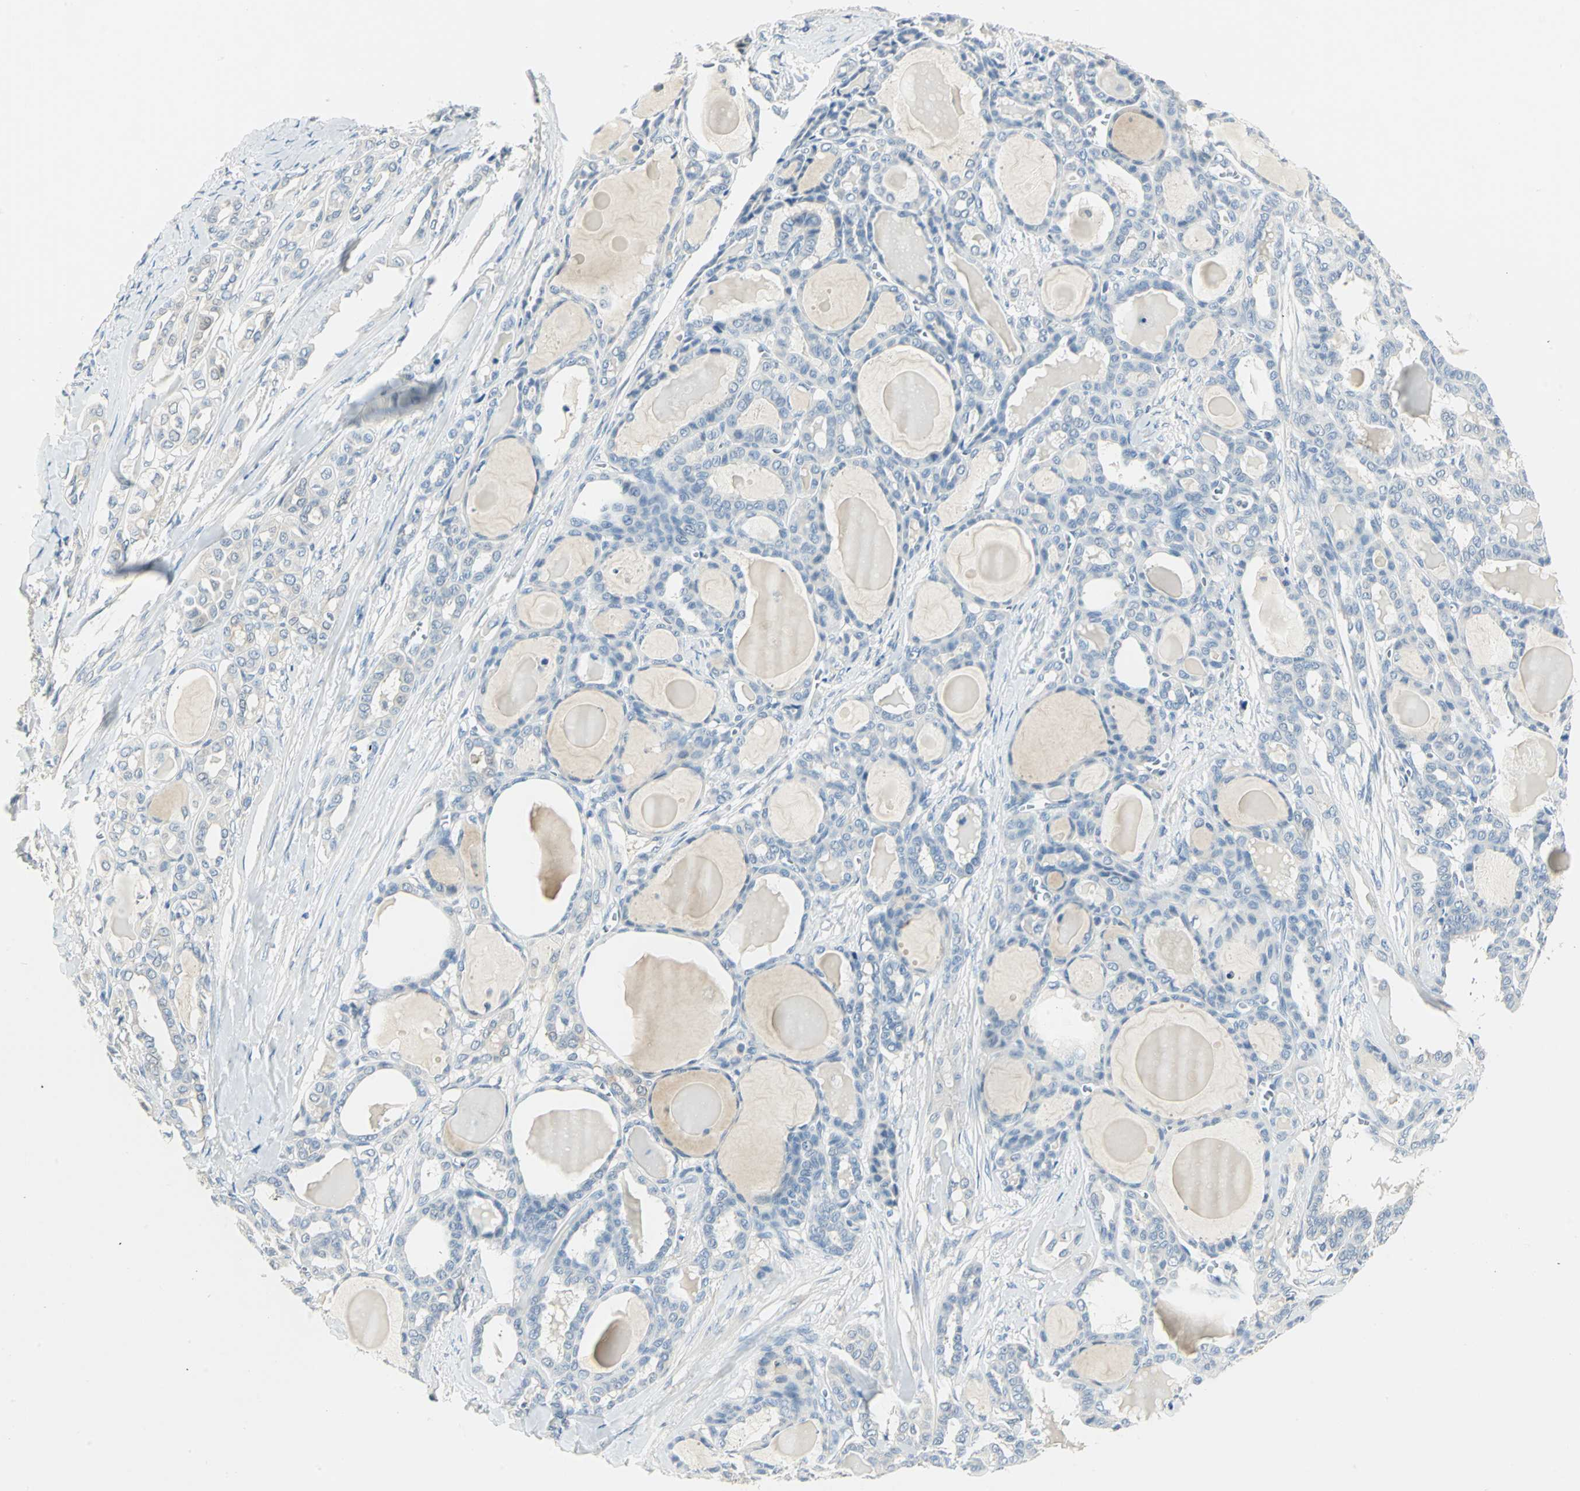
{"staining": {"intensity": "negative", "quantity": "none", "location": "none"}, "tissue": "thyroid cancer", "cell_type": "Tumor cells", "image_type": "cancer", "snomed": [{"axis": "morphology", "description": "Carcinoma, NOS"}, {"axis": "topography", "description": "Thyroid gland"}], "caption": "A histopathology image of thyroid cancer stained for a protein reveals no brown staining in tumor cells. (Immunohistochemistry, brightfield microscopy, high magnification).", "gene": "UCHL1", "patient": {"sex": "female", "age": 91}}